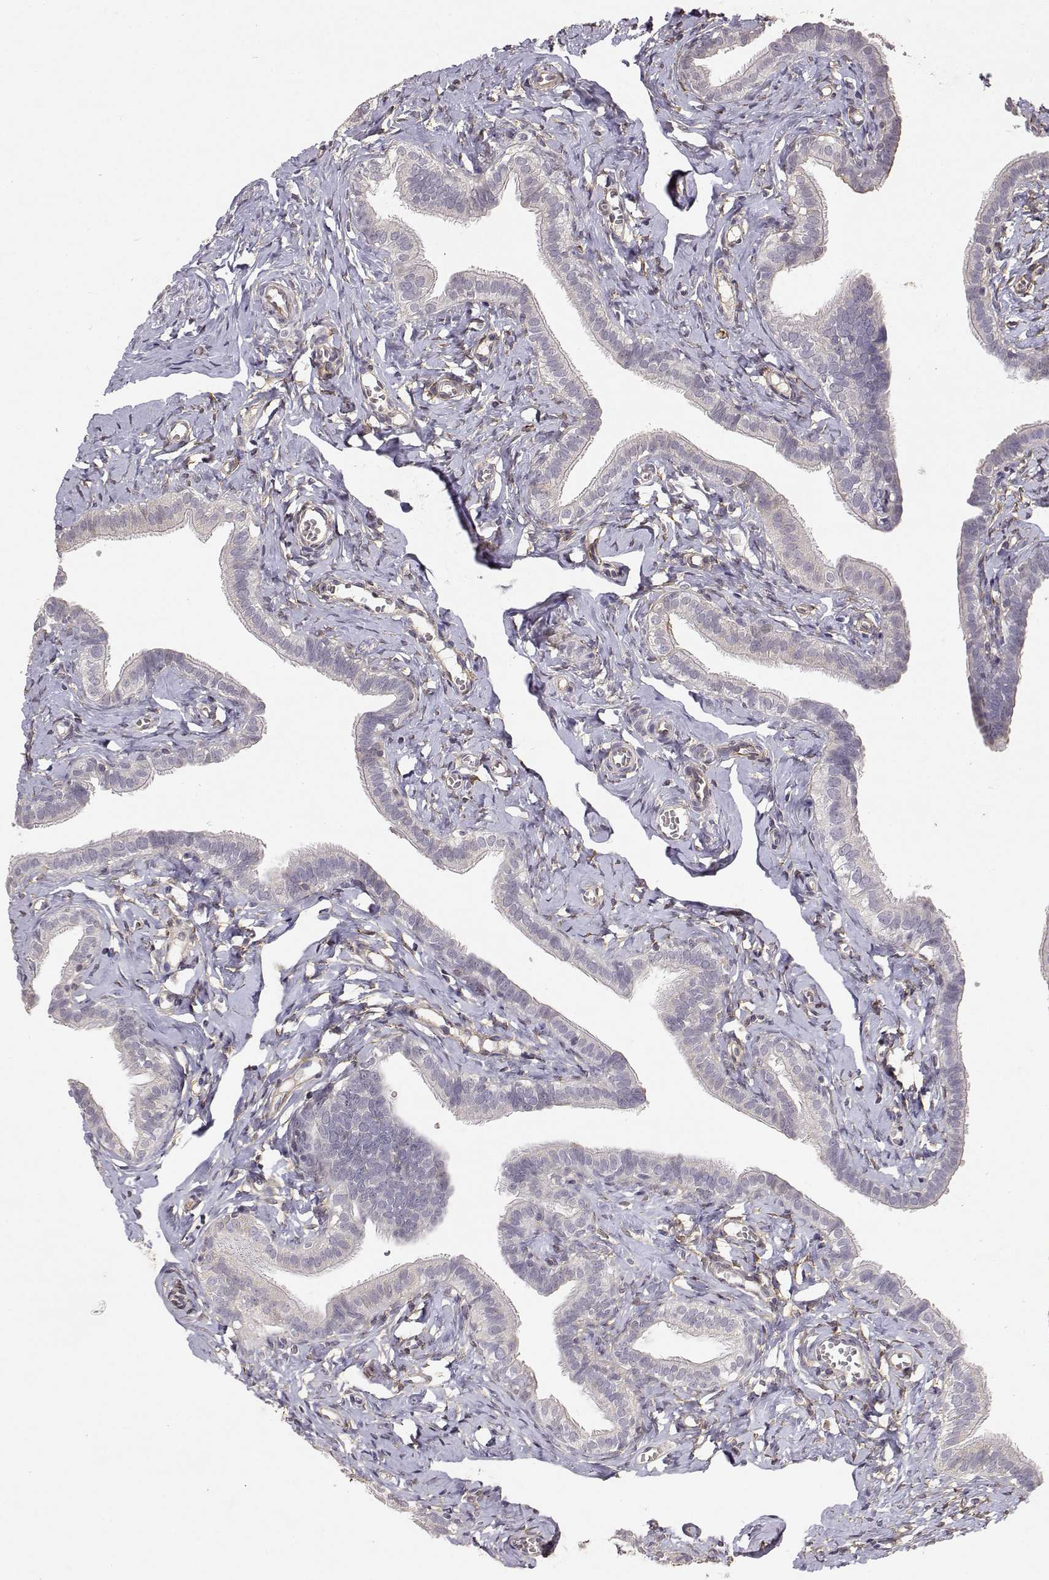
{"staining": {"intensity": "negative", "quantity": "none", "location": "none"}, "tissue": "fallopian tube", "cell_type": "Glandular cells", "image_type": "normal", "snomed": [{"axis": "morphology", "description": "Normal tissue, NOS"}, {"axis": "topography", "description": "Fallopian tube"}], "caption": "Benign fallopian tube was stained to show a protein in brown. There is no significant expression in glandular cells. (DAB (3,3'-diaminobenzidine) immunohistochemistry, high magnification).", "gene": "IFITM1", "patient": {"sex": "female", "age": 41}}